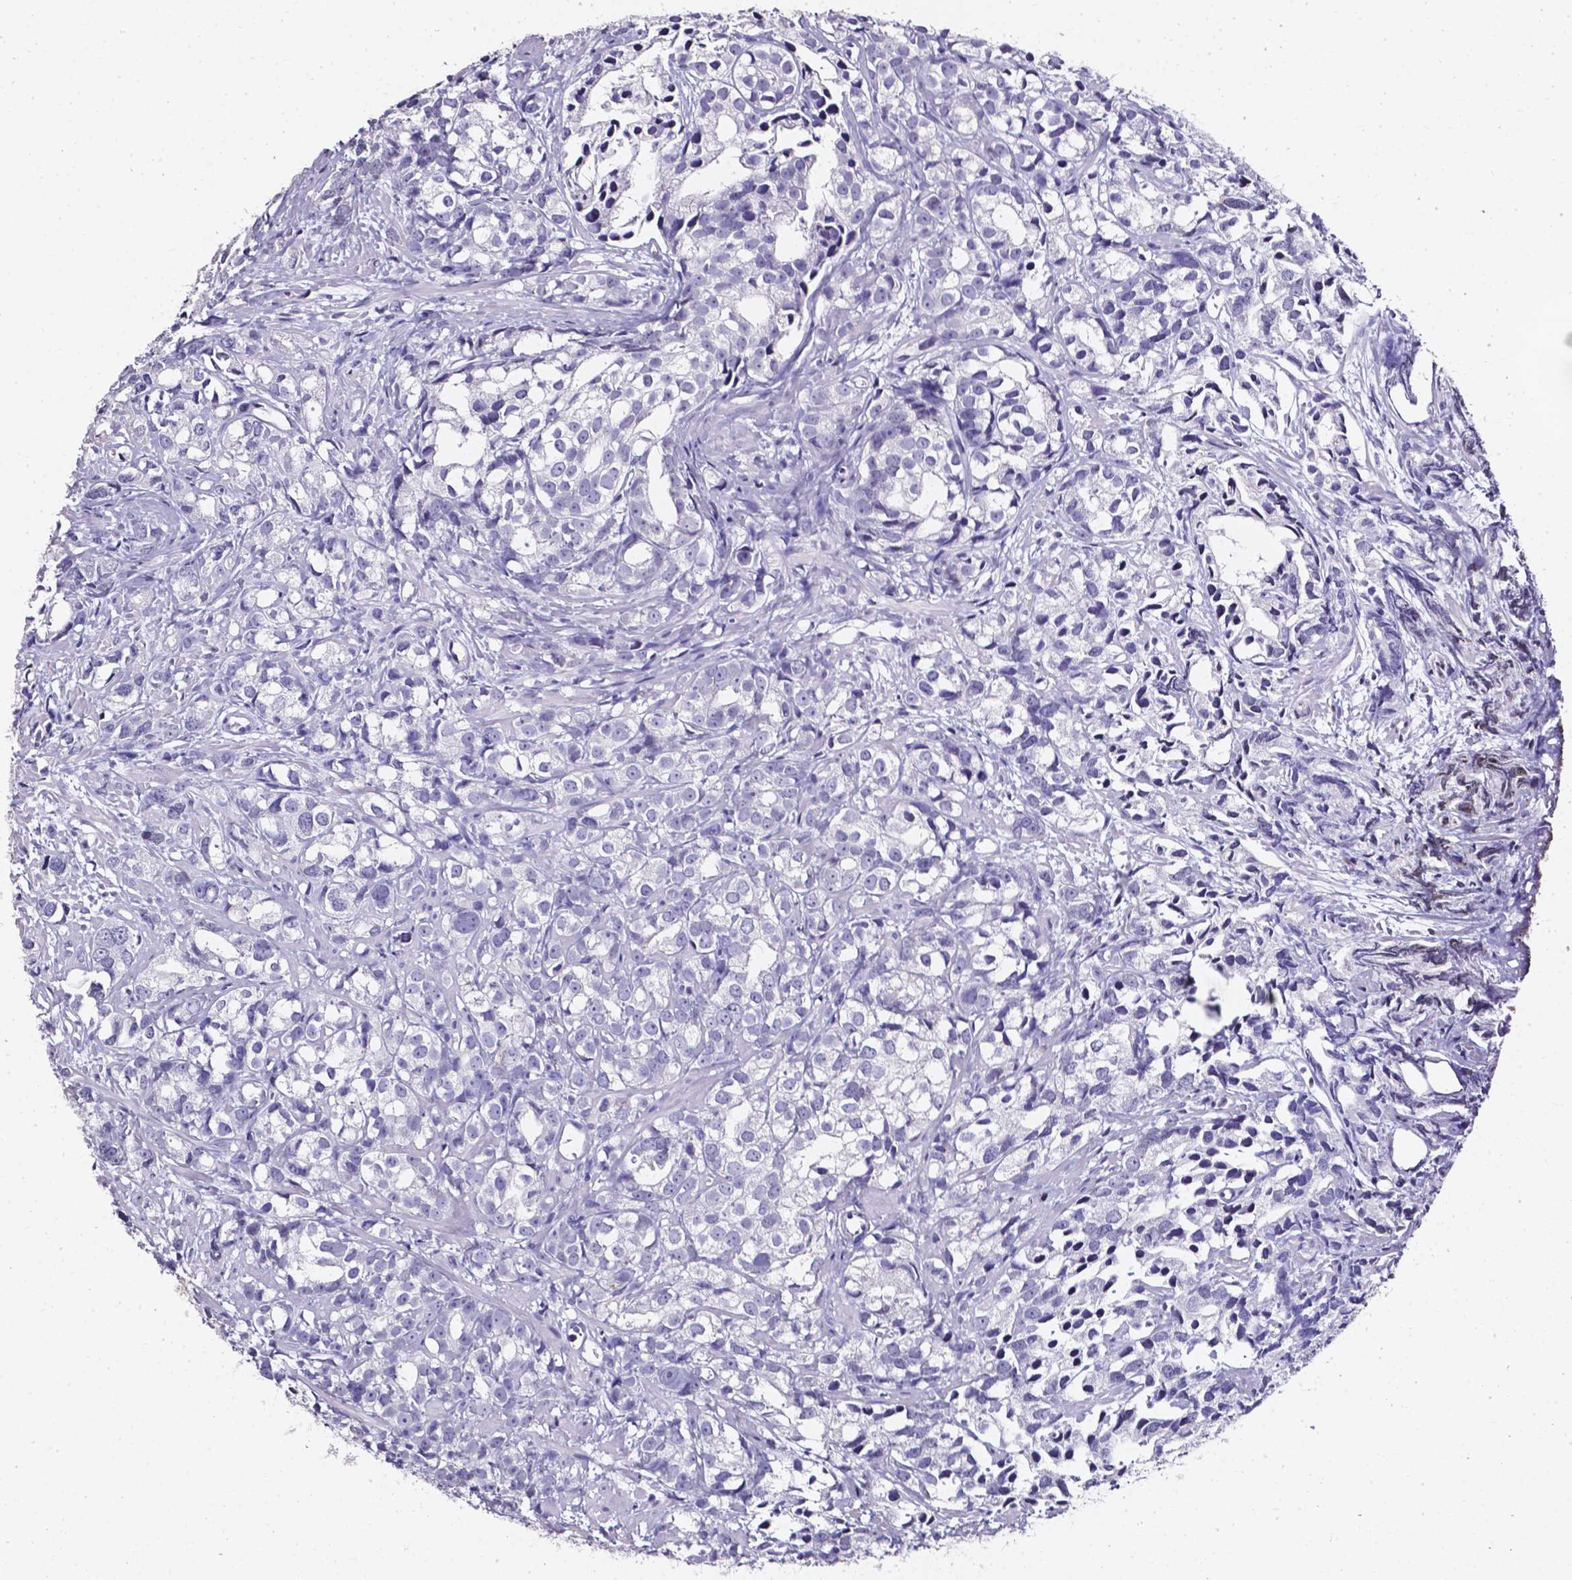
{"staining": {"intensity": "negative", "quantity": "none", "location": "none"}, "tissue": "prostate cancer", "cell_type": "Tumor cells", "image_type": "cancer", "snomed": [{"axis": "morphology", "description": "Adenocarcinoma, High grade"}, {"axis": "topography", "description": "Prostate"}], "caption": "Histopathology image shows no significant protein positivity in tumor cells of adenocarcinoma (high-grade) (prostate). (DAB (3,3'-diaminobenzidine) IHC visualized using brightfield microscopy, high magnification).", "gene": "AKR1B10", "patient": {"sex": "male", "age": 79}}